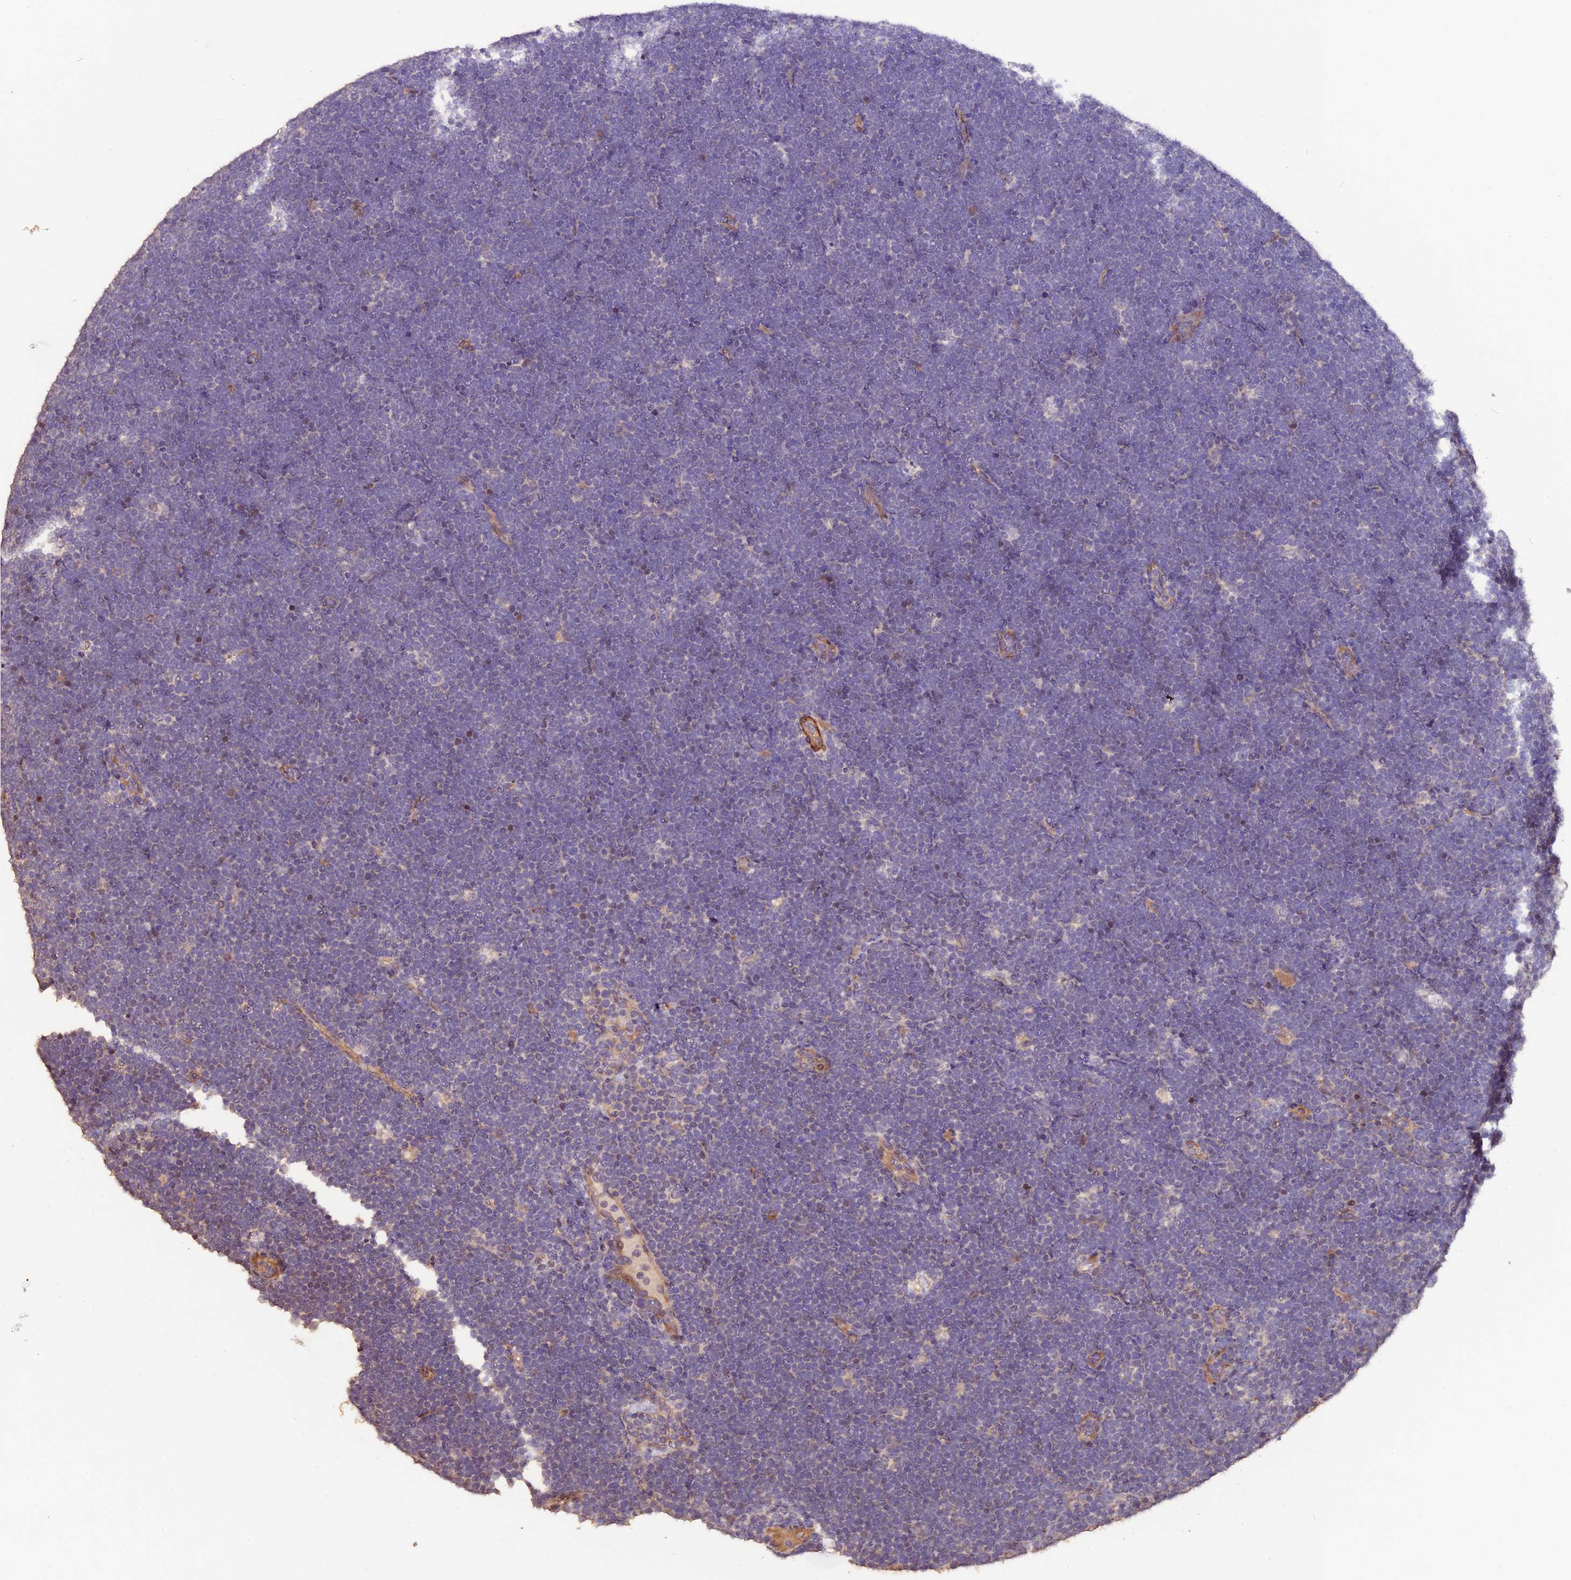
{"staining": {"intensity": "negative", "quantity": "none", "location": "none"}, "tissue": "lymphoma", "cell_type": "Tumor cells", "image_type": "cancer", "snomed": [{"axis": "morphology", "description": "Malignant lymphoma, non-Hodgkin's type, High grade"}, {"axis": "topography", "description": "Lymph node"}], "caption": "An immunohistochemistry (IHC) histopathology image of high-grade malignant lymphoma, non-Hodgkin's type is shown. There is no staining in tumor cells of high-grade malignant lymphoma, non-Hodgkin's type.", "gene": "GNB5", "patient": {"sex": "male", "age": 13}}